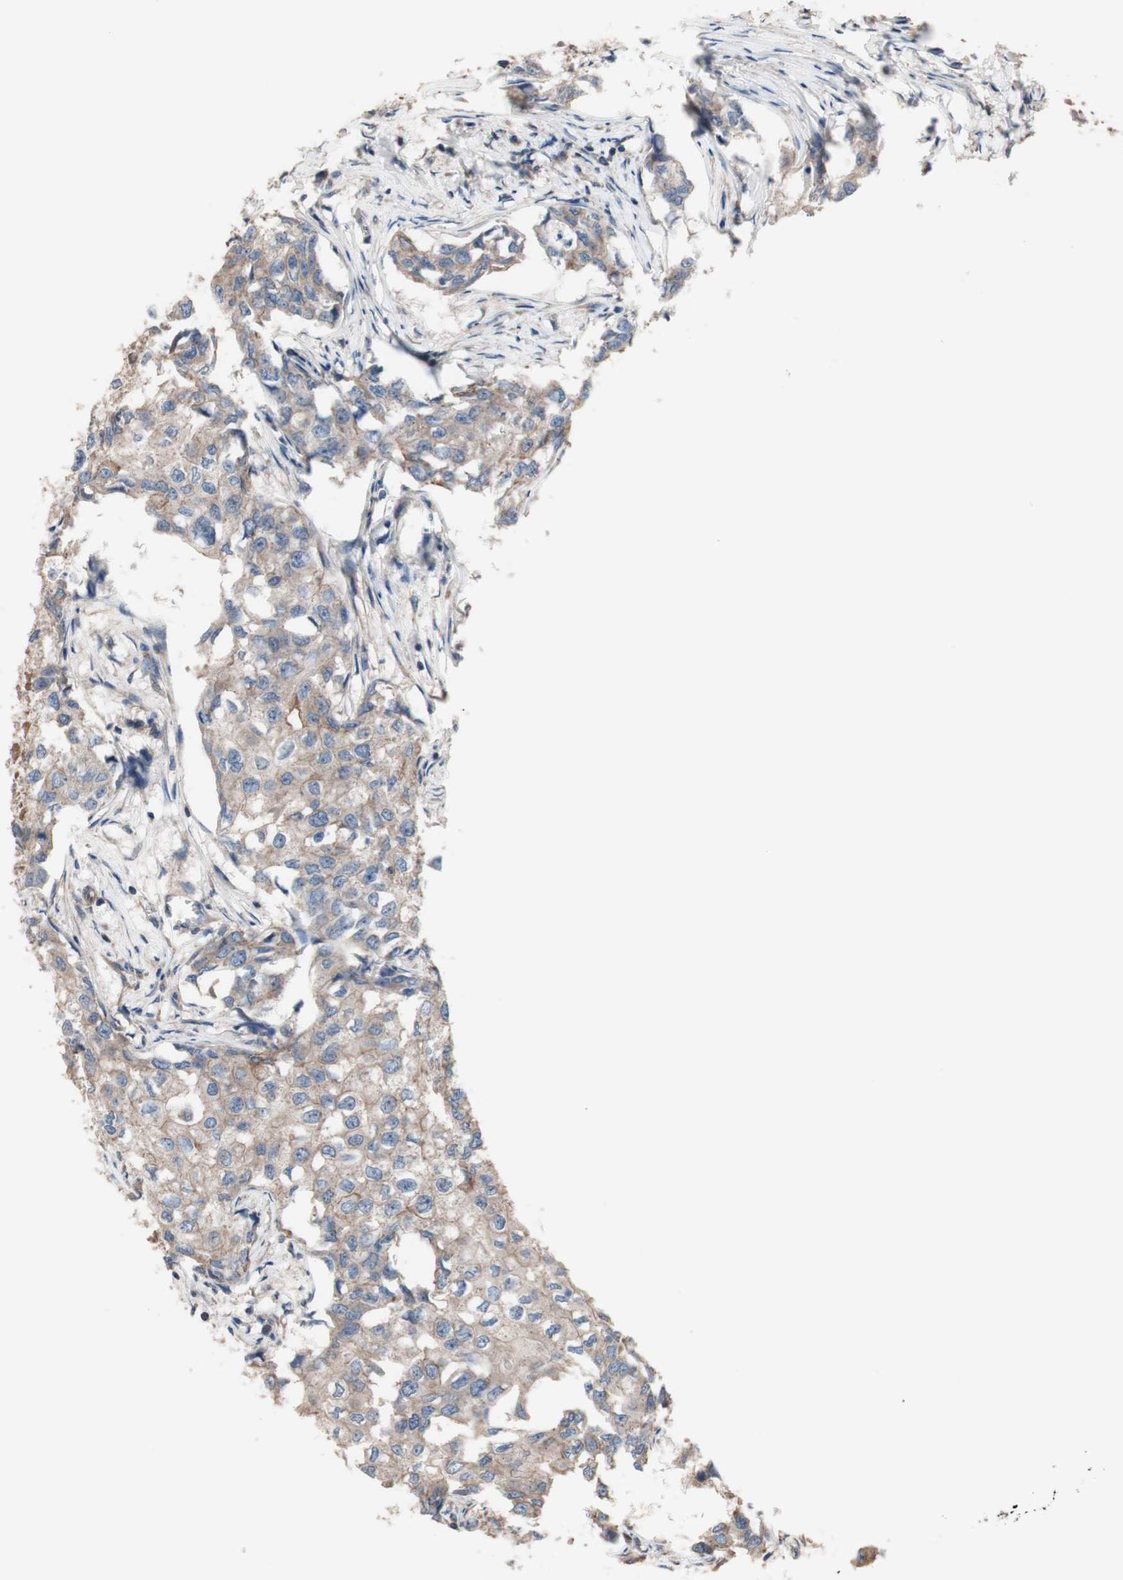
{"staining": {"intensity": "weak", "quantity": ">75%", "location": "cytoplasmic/membranous"}, "tissue": "breast cancer", "cell_type": "Tumor cells", "image_type": "cancer", "snomed": [{"axis": "morphology", "description": "Duct carcinoma"}, {"axis": "topography", "description": "Breast"}], "caption": "Breast cancer was stained to show a protein in brown. There is low levels of weak cytoplasmic/membranous positivity in about >75% of tumor cells.", "gene": "COPB1", "patient": {"sex": "female", "age": 27}}